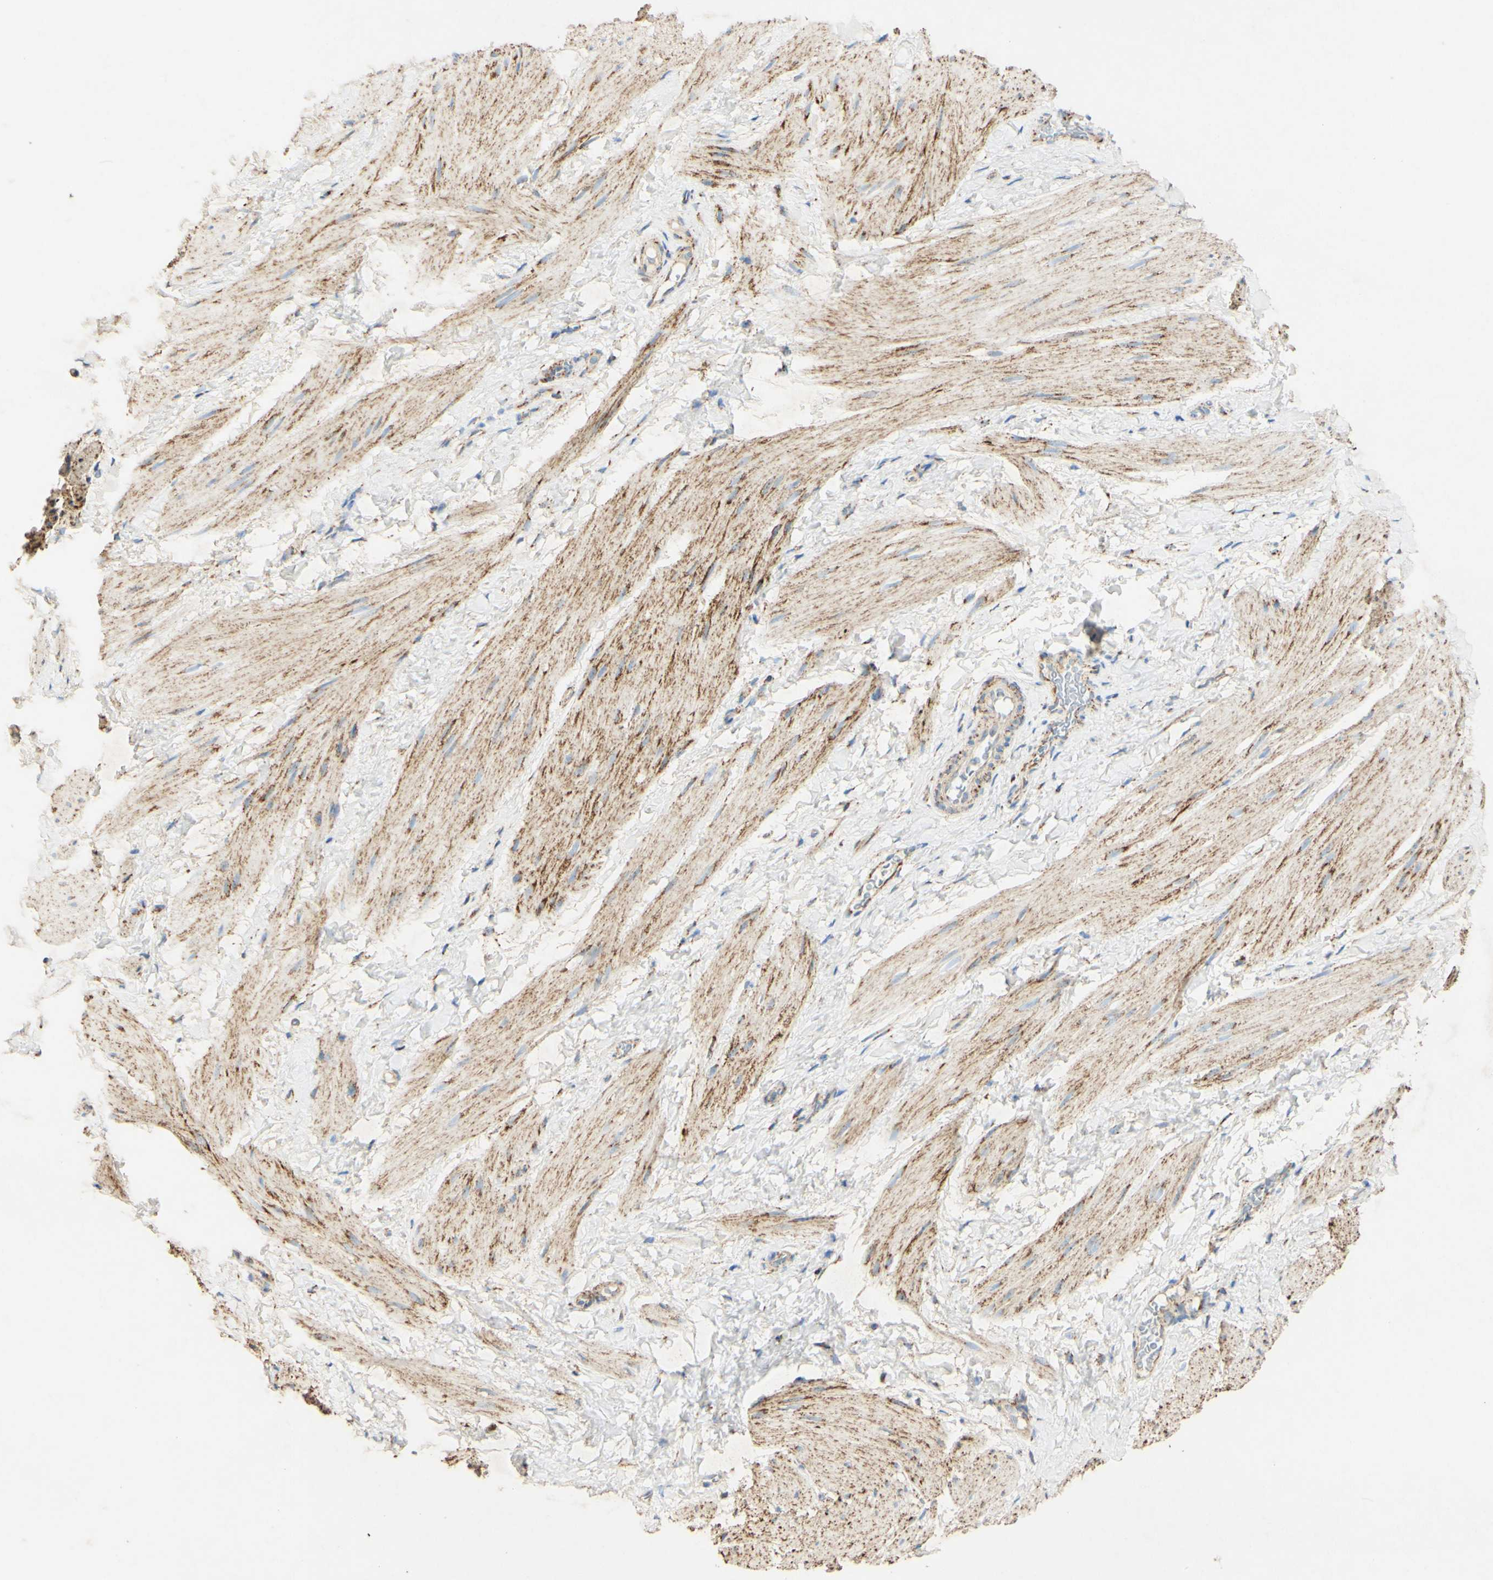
{"staining": {"intensity": "moderate", "quantity": "25%-75%", "location": "cytoplasmic/membranous"}, "tissue": "smooth muscle", "cell_type": "Smooth muscle cells", "image_type": "normal", "snomed": [{"axis": "morphology", "description": "Normal tissue, NOS"}, {"axis": "topography", "description": "Smooth muscle"}], "caption": "This photomicrograph reveals benign smooth muscle stained with immunohistochemistry (IHC) to label a protein in brown. The cytoplasmic/membranous of smooth muscle cells show moderate positivity for the protein. Nuclei are counter-stained blue.", "gene": "OXCT1", "patient": {"sex": "male", "age": 16}}